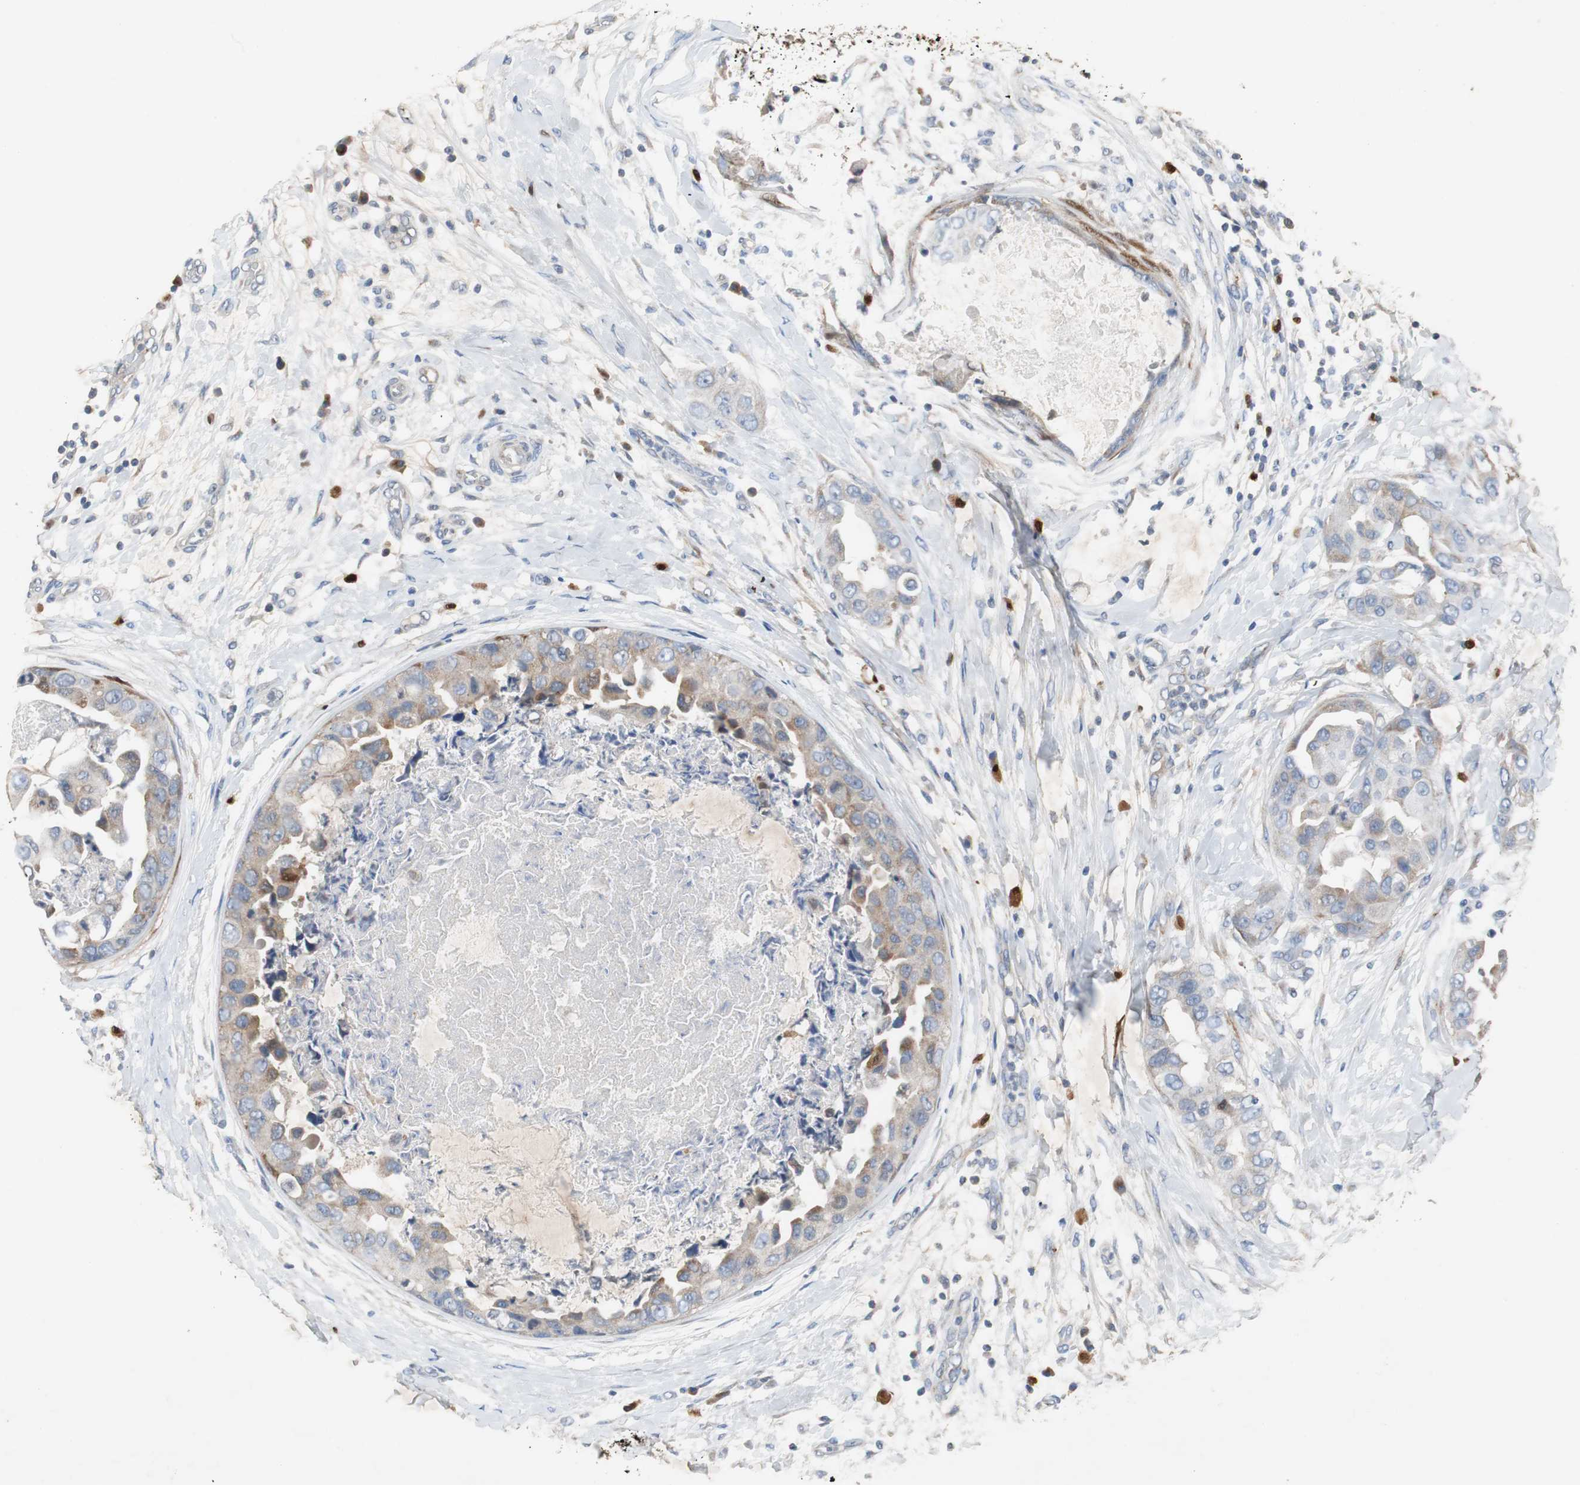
{"staining": {"intensity": "moderate", "quantity": "25%-75%", "location": "cytoplasmic/membranous"}, "tissue": "breast cancer", "cell_type": "Tumor cells", "image_type": "cancer", "snomed": [{"axis": "morphology", "description": "Duct carcinoma"}, {"axis": "topography", "description": "Breast"}], "caption": "Breast cancer stained with a protein marker exhibits moderate staining in tumor cells.", "gene": "CALB2", "patient": {"sex": "female", "age": 40}}